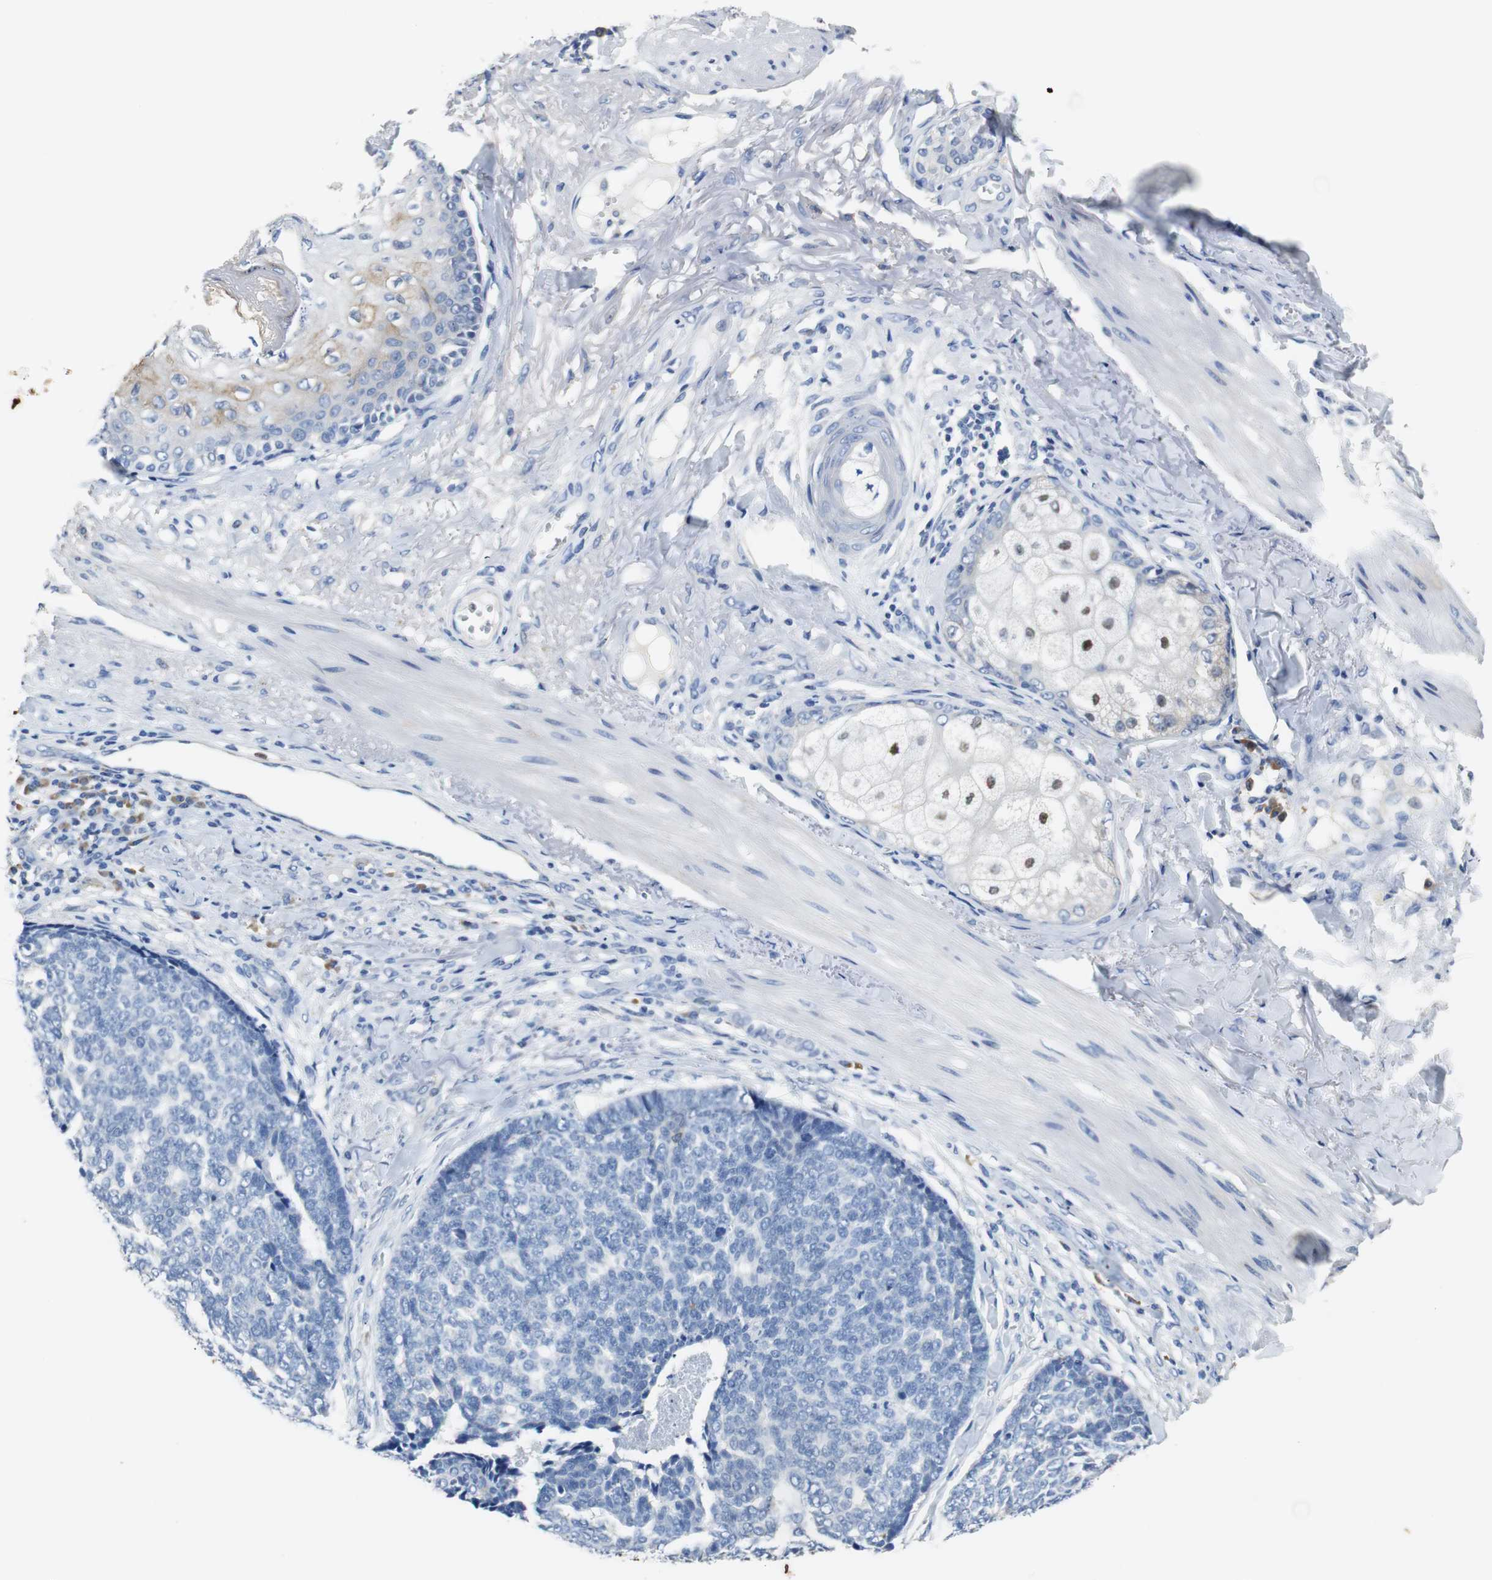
{"staining": {"intensity": "negative", "quantity": "none", "location": "none"}, "tissue": "skin cancer", "cell_type": "Tumor cells", "image_type": "cancer", "snomed": [{"axis": "morphology", "description": "Basal cell carcinoma"}, {"axis": "topography", "description": "Skin"}], "caption": "Micrograph shows no protein positivity in tumor cells of skin cancer tissue.", "gene": "PCK1", "patient": {"sex": "male", "age": 84}}